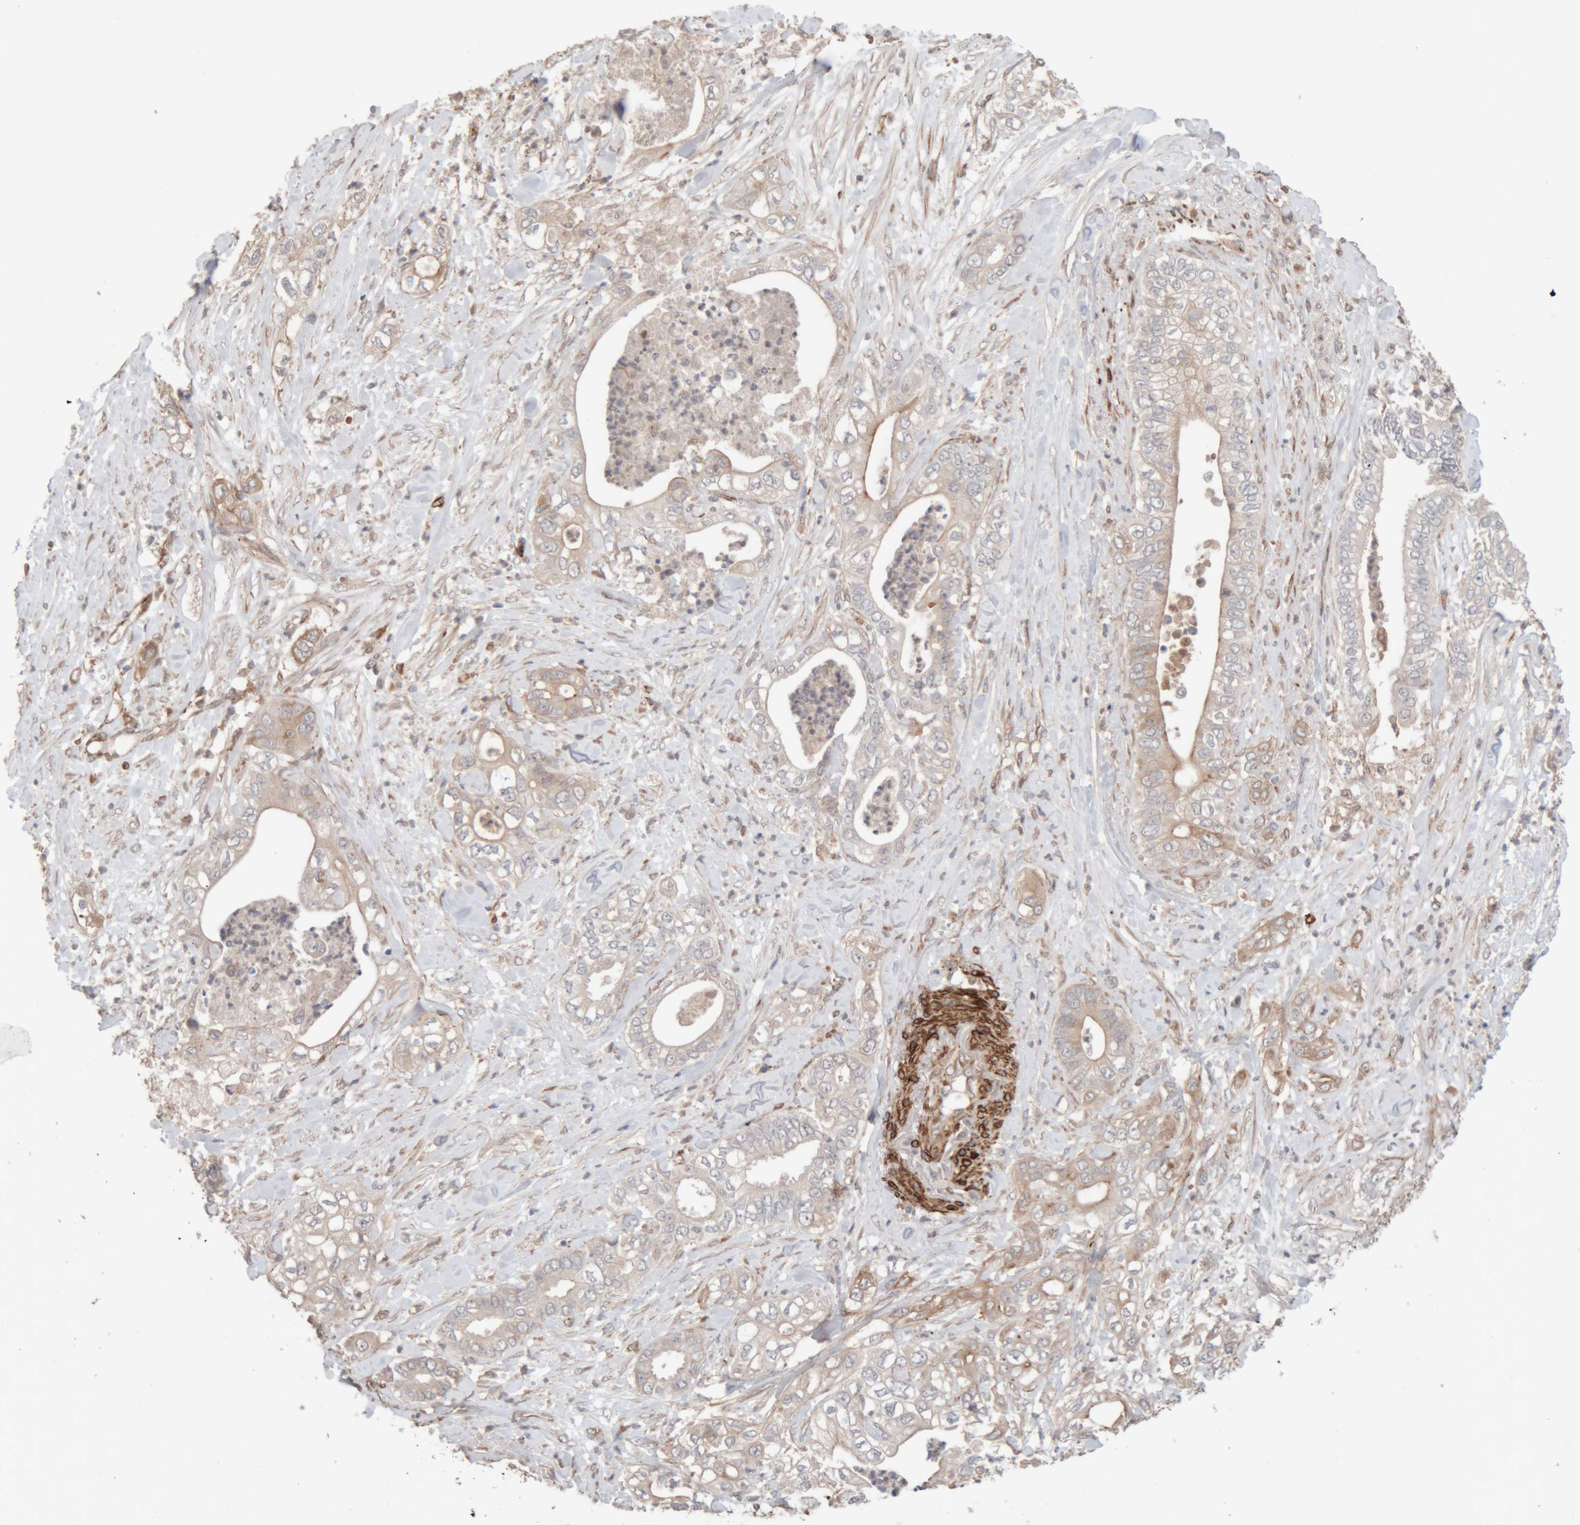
{"staining": {"intensity": "weak", "quantity": "25%-75%", "location": "cytoplasmic/membranous"}, "tissue": "pancreatic cancer", "cell_type": "Tumor cells", "image_type": "cancer", "snomed": [{"axis": "morphology", "description": "Adenocarcinoma, NOS"}, {"axis": "topography", "description": "Pancreas"}], "caption": "Pancreatic cancer (adenocarcinoma) stained with DAB immunohistochemistry demonstrates low levels of weak cytoplasmic/membranous positivity in about 25%-75% of tumor cells. (Brightfield microscopy of DAB IHC at high magnification).", "gene": "RAB32", "patient": {"sex": "female", "age": 78}}